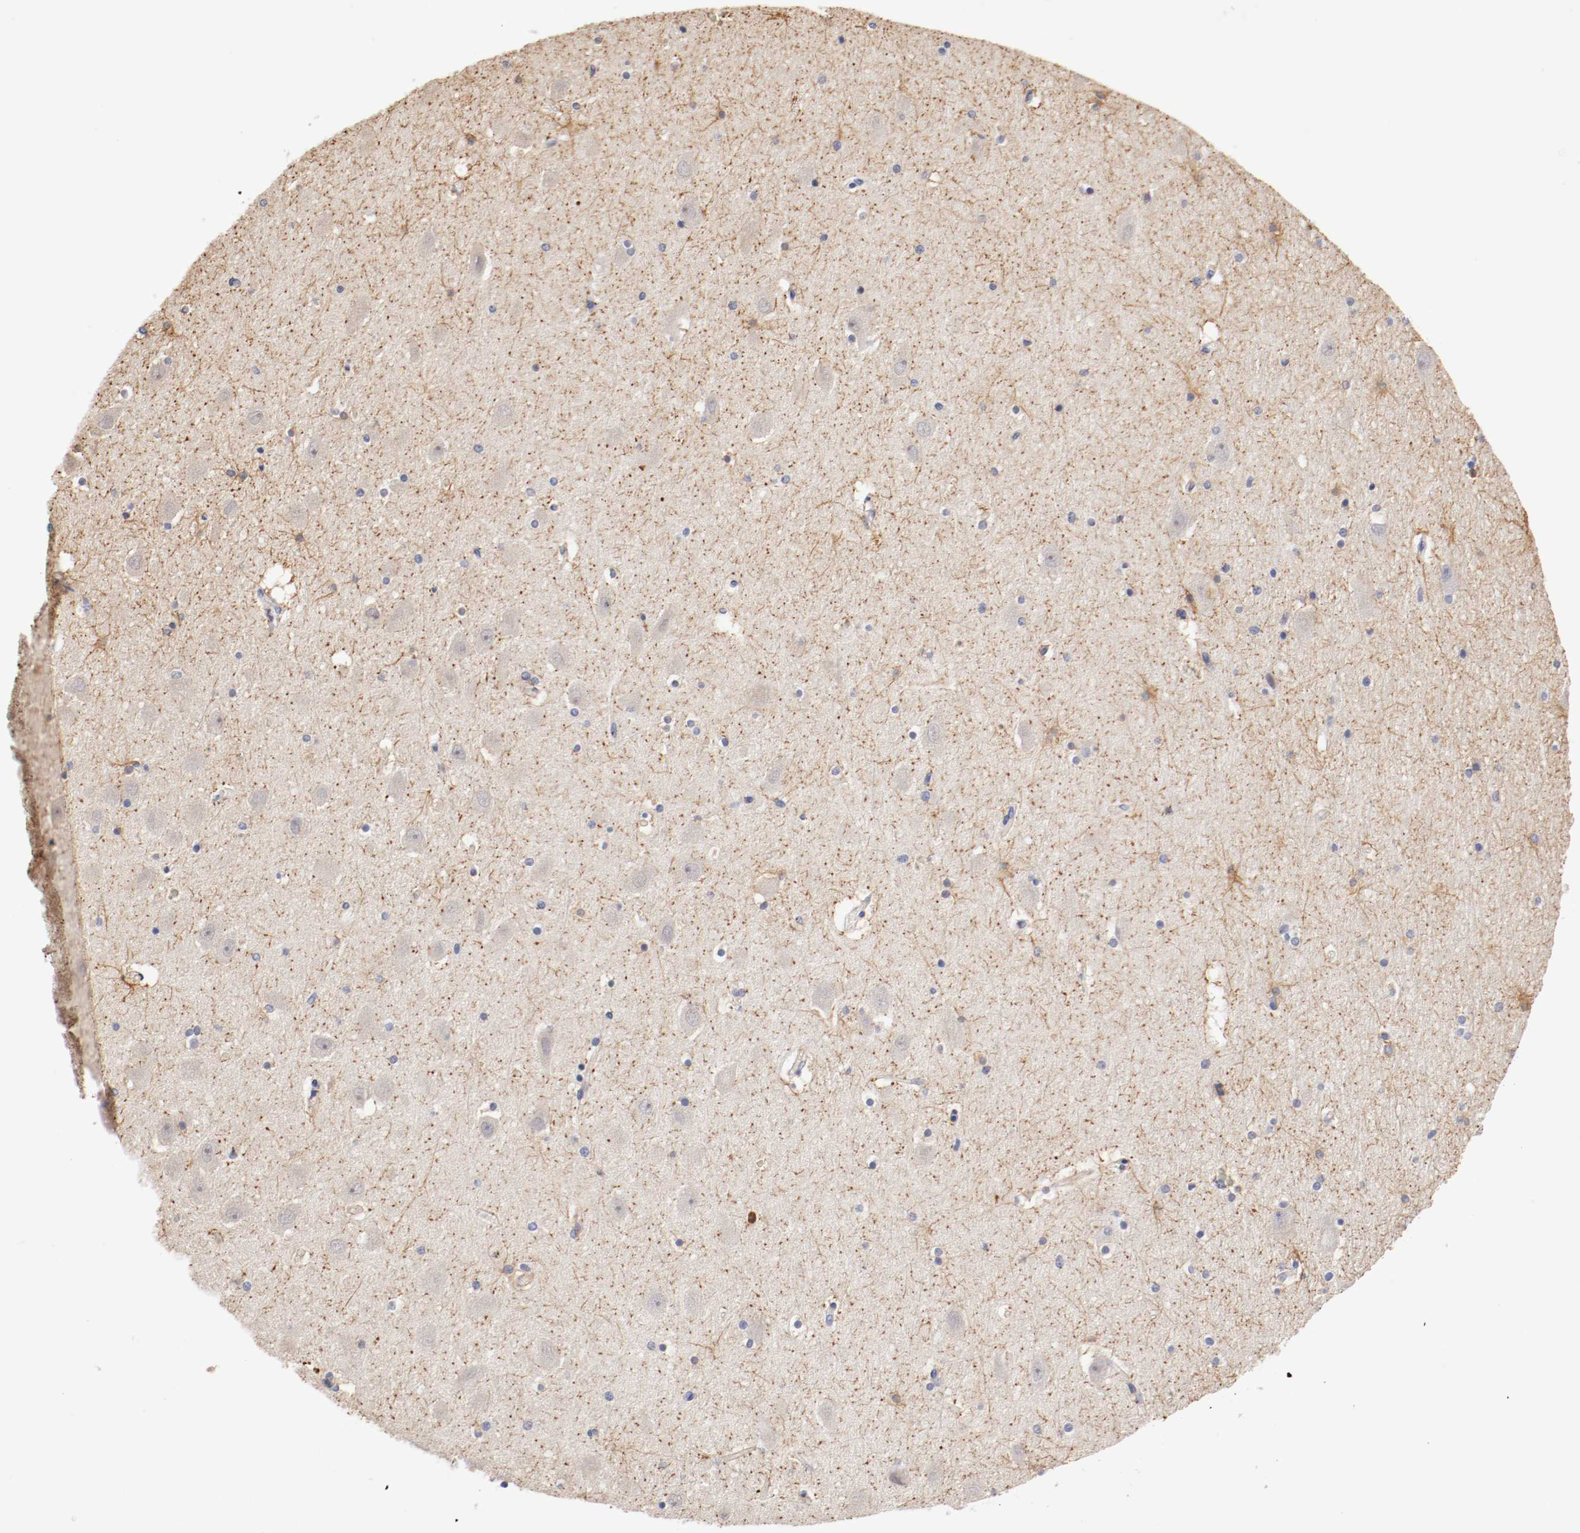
{"staining": {"intensity": "moderate", "quantity": "<25%", "location": "cytoplasmic/membranous"}, "tissue": "hippocampus", "cell_type": "Glial cells", "image_type": "normal", "snomed": [{"axis": "morphology", "description": "Normal tissue, NOS"}, {"axis": "topography", "description": "Hippocampus"}], "caption": "Immunohistochemistry photomicrograph of unremarkable human hippocampus stained for a protein (brown), which shows low levels of moderate cytoplasmic/membranous positivity in about <25% of glial cells.", "gene": "CEBPE", "patient": {"sex": "male", "age": 45}}